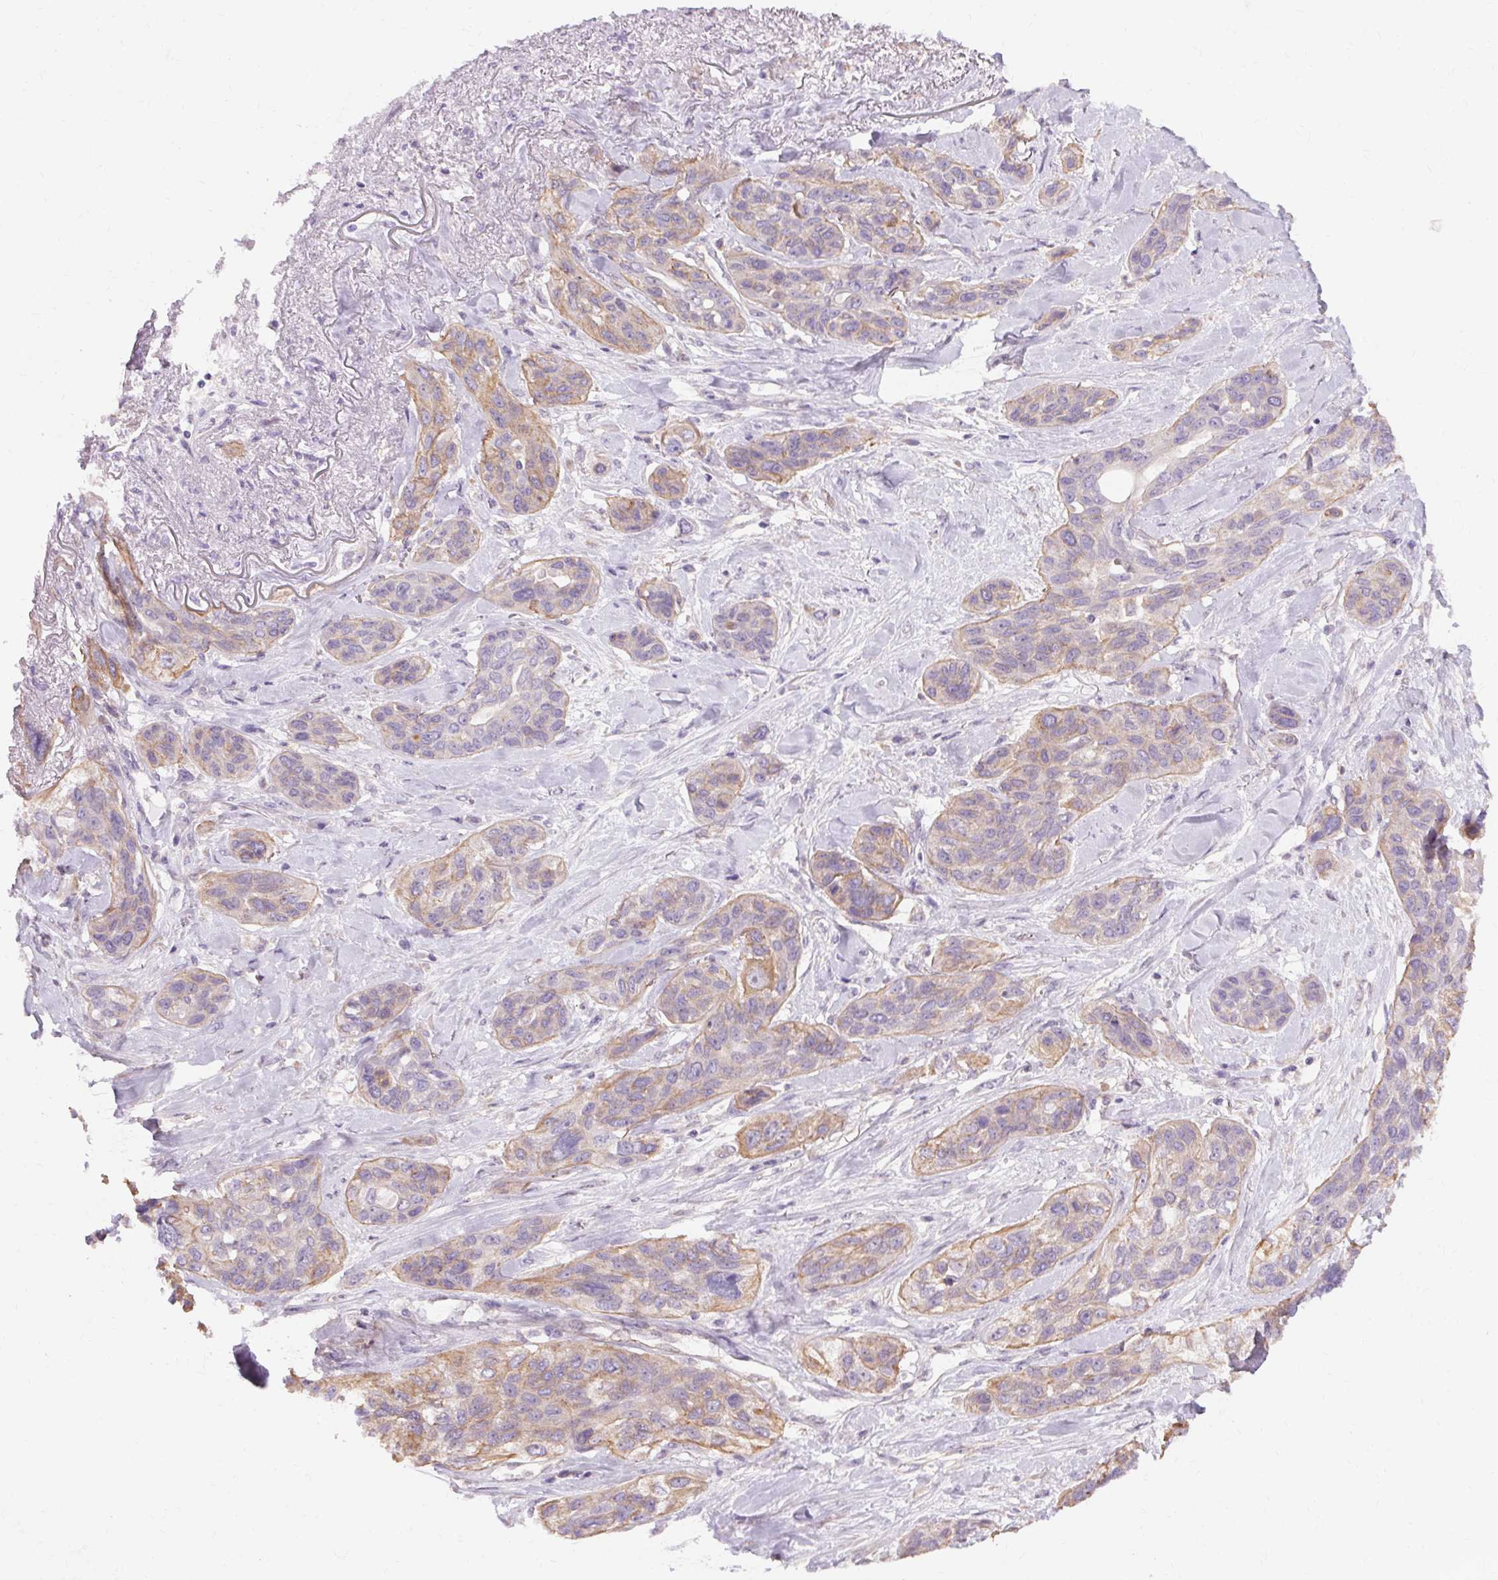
{"staining": {"intensity": "moderate", "quantity": "<25%", "location": "cytoplasmic/membranous"}, "tissue": "lung cancer", "cell_type": "Tumor cells", "image_type": "cancer", "snomed": [{"axis": "morphology", "description": "Squamous cell carcinoma, NOS"}, {"axis": "topography", "description": "Lung"}], "caption": "This is an image of immunohistochemistry staining of squamous cell carcinoma (lung), which shows moderate staining in the cytoplasmic/membranous of tumor cells.", "gene": "TM6SF1", "patient": {"sex": "female", "age": 70}}